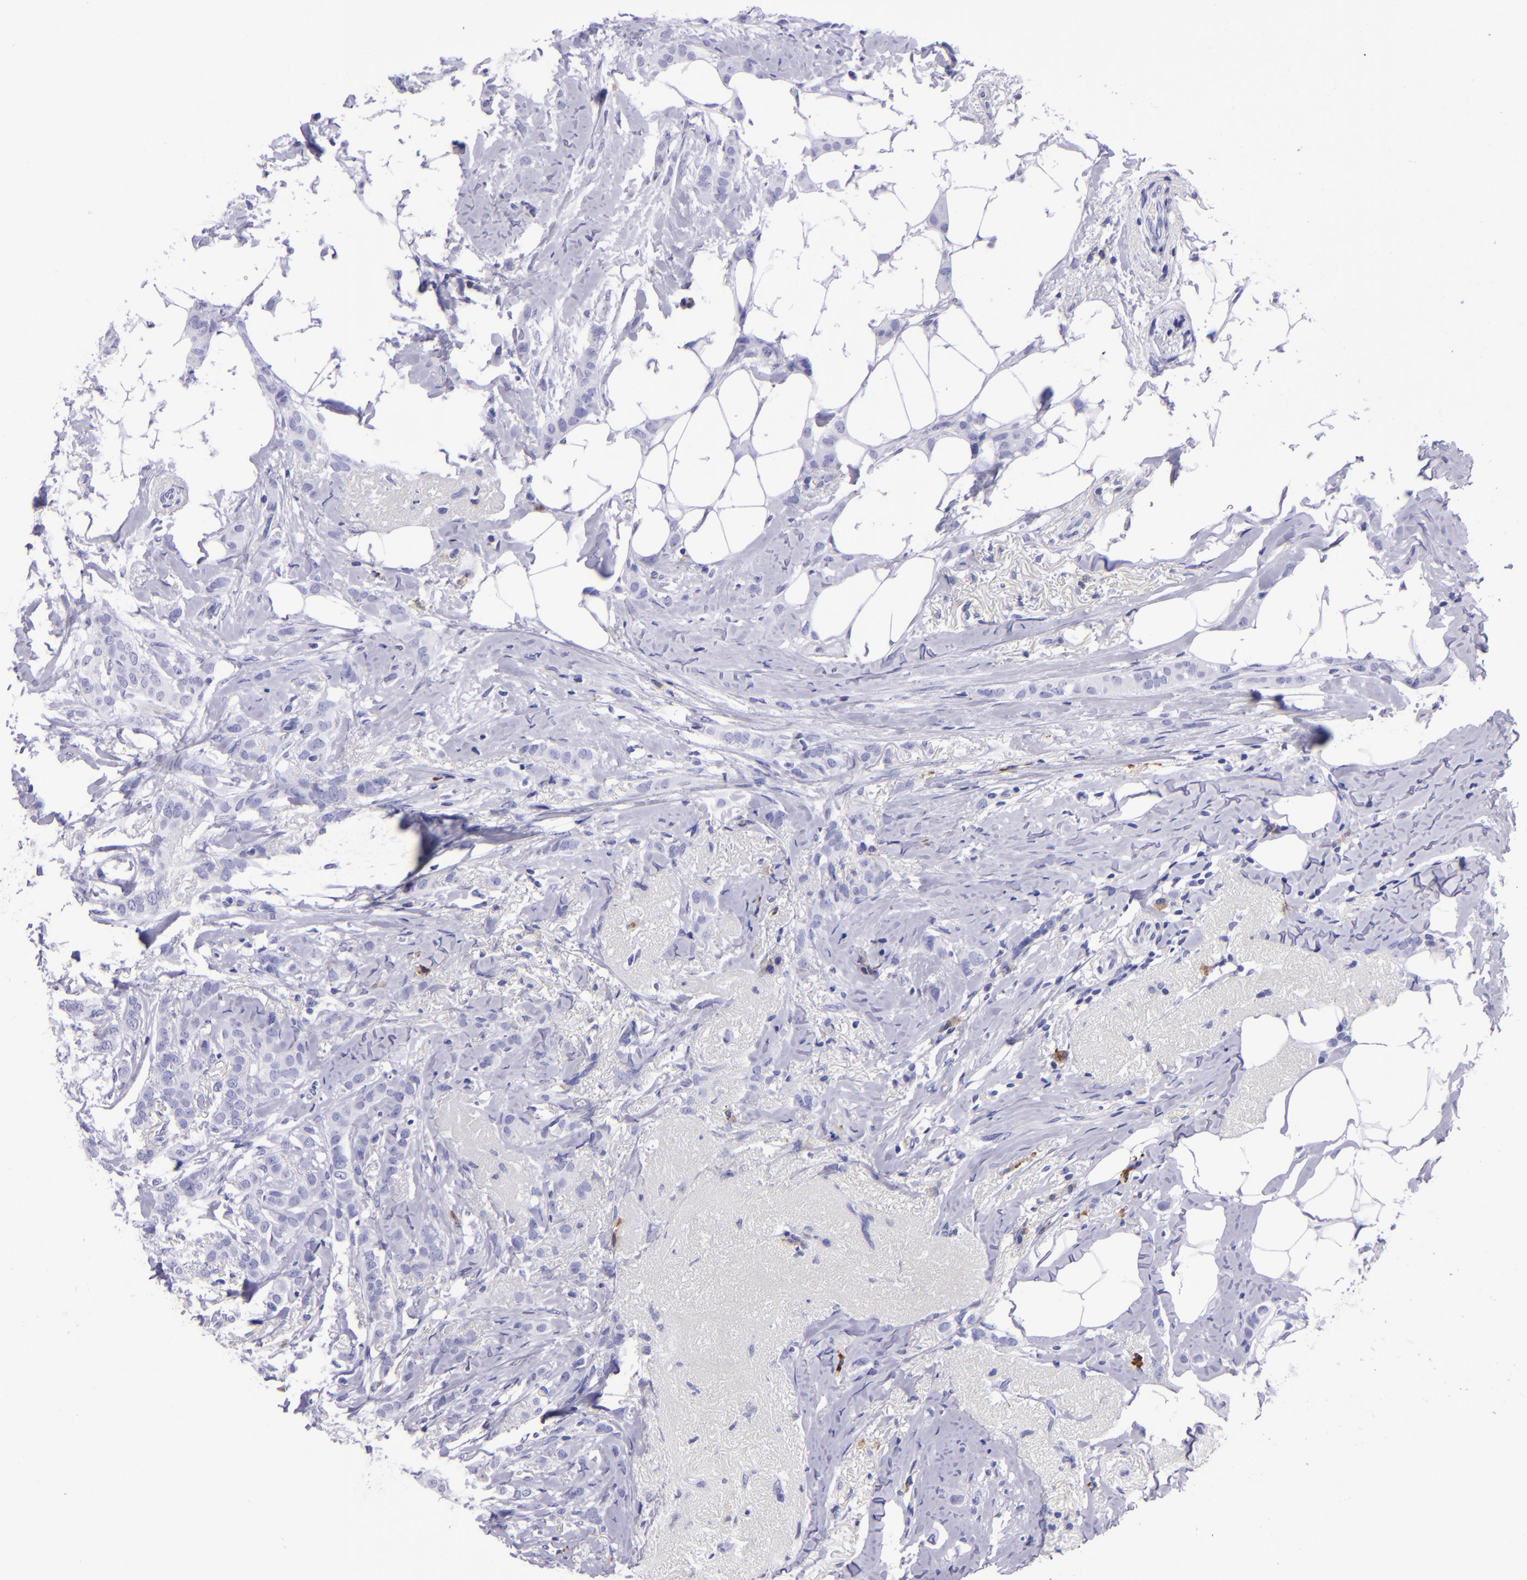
{"staining": {"intensity": "negative", "quantity": "none", "location": "none"}, "tissue": "breast cancer", "cell_type": "Tumor cells", "image_type": "cancer", "snomed": [{"axis": "morphology", "description": "Lobular carcinoma"}, {"axis": "topography", "description": "Breast"}], "caption": "Photomicrograph shows no significant protein positivity in tumor cells of breast cancer. (DAB IHC visualized using brightfield microscopy, high magnification).", "gene": "TYRP1", "patient": {"sex": "female", "age": 55}}